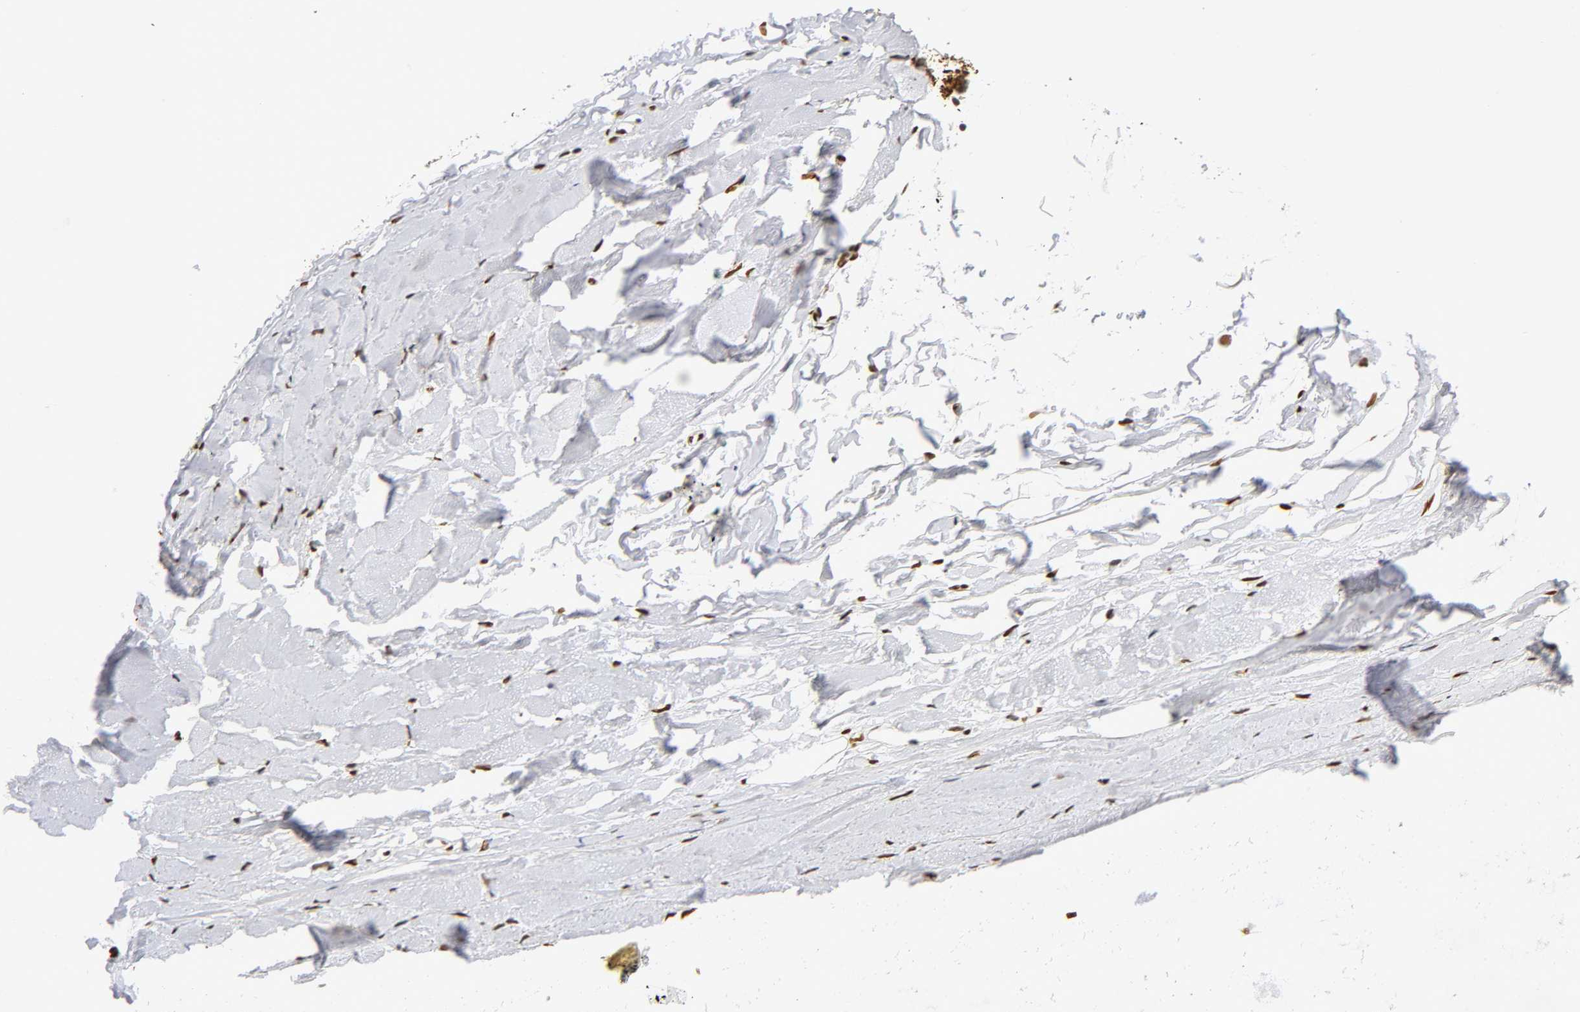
{"staining": {"intensity": "strong", "quantity": ">75%", "location": "nuclear"}, "tissue": "soft tissue", "cell_type": "Fibroblasts", "image_type": "normal", "snomed": [{"axis": "morphology", "description": "Normal tissue, NOS"}, {"axis": "topography", "description": "Cartilage tissue"}, {"axis": "topography", "description": "Bronchus"}], "caption": "Immunohistochemical staining of normal human soft tissue demonstrates >75% levels of strong nuclear protein expression in about >75% of fibroblasts.", "gene": "NR3C1", "patient": {"sex": "female", "age": 73}}